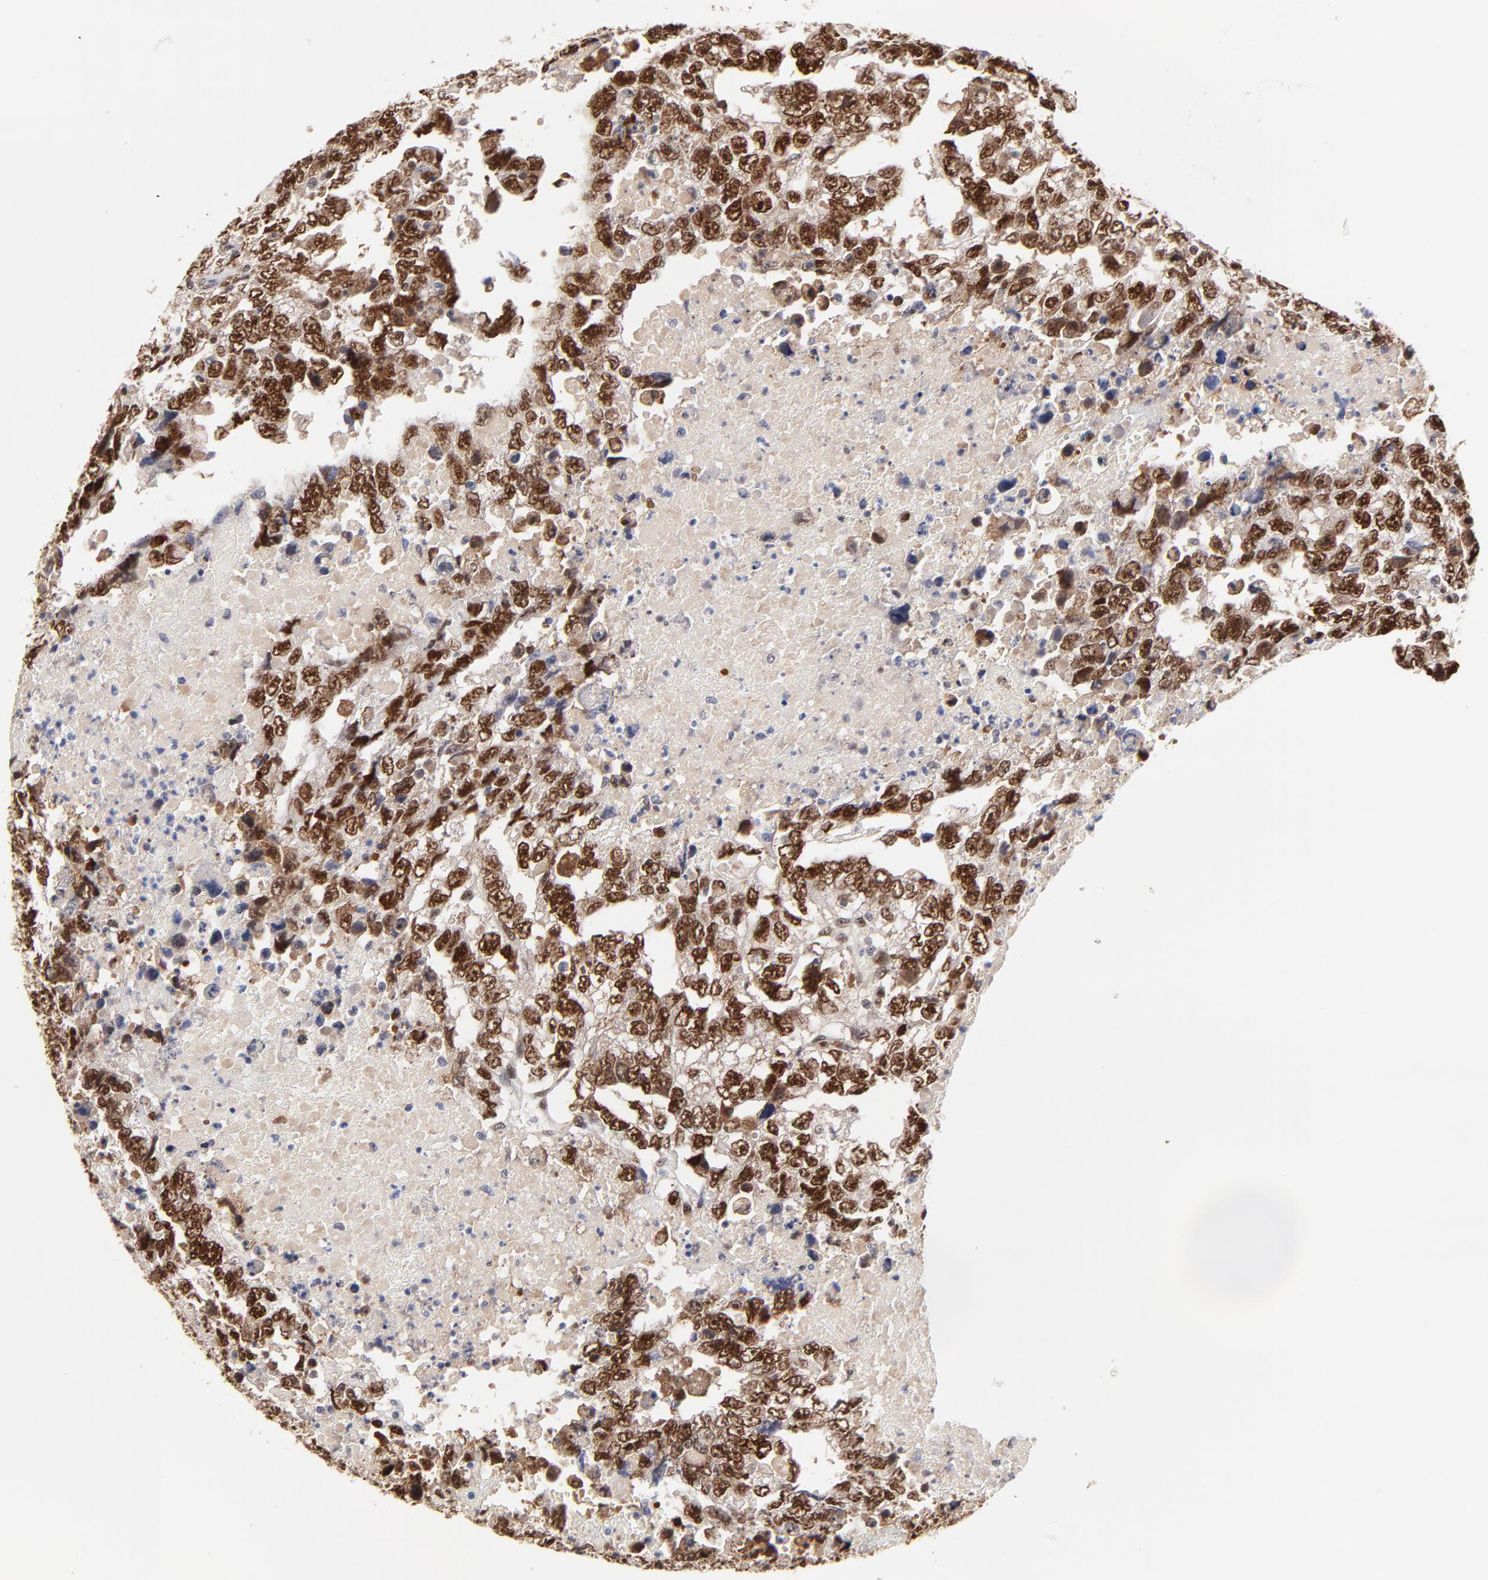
{"staining": {"intensity": "strong", "quantity": ">75%", "location": "nuclear"}, "tissue": "testis cancer", "cell_type": "Tumor cells", "image_type": "cancer", "snomed": [{"axis": "morphology", "description": "Carcinoma, Embryonal, NOS"}, {"axis": "topography", "description": "Testis"}], "caption": "There is high levels of strong nuclear expression in tumor cells of testis embryonal carcinoma, as demonstrated by immunohistochemical staining (brown color).", "gene": "OGFOD1", "patient": {"sex": "male", "age": 36}}